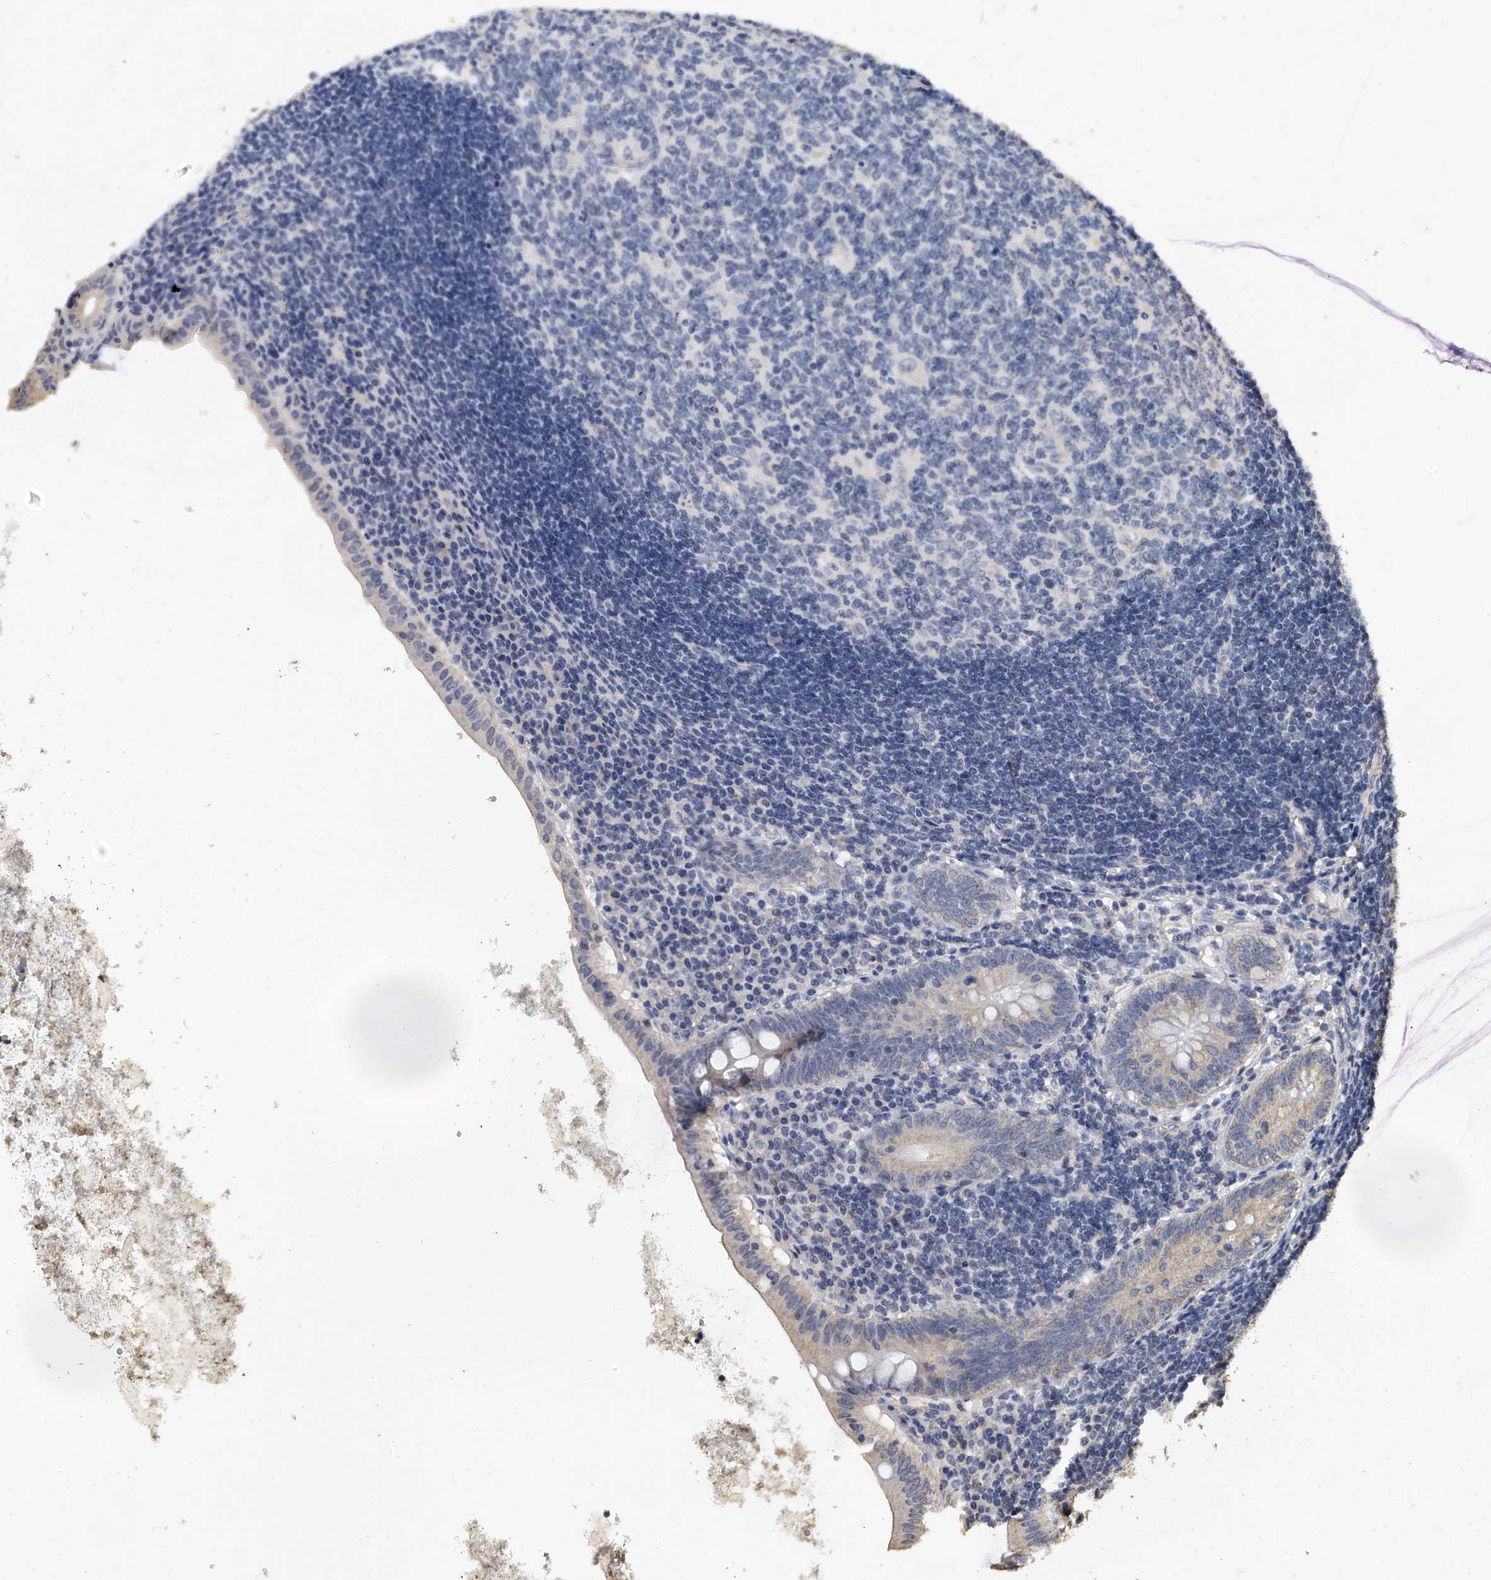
{"staining": {"intensity": "weak", "quantity": "25%-75%", "location": "cytoplasmic/membranous"}, "tissue": "appendix", "cell_type": "Glandular cells", "image_type": "normal", "snomed": [{"axis": "morphology", "description": "Normal tissue, NOS"}, {"axis": "topography", "description": "Appendix"}], "caption": "A low amount of weak cytoplasmic/membranous positivity is identified in about 25%-75% of glandular cells in normal appendix. (Stains: DAB (3,3'-diaminobenzidine) in brown, nuclei in blue, Microscopy: brightfield microscopy at high magnification).", "gene": "MRPL28", "patient": {"sex": "female", "age": 54}}